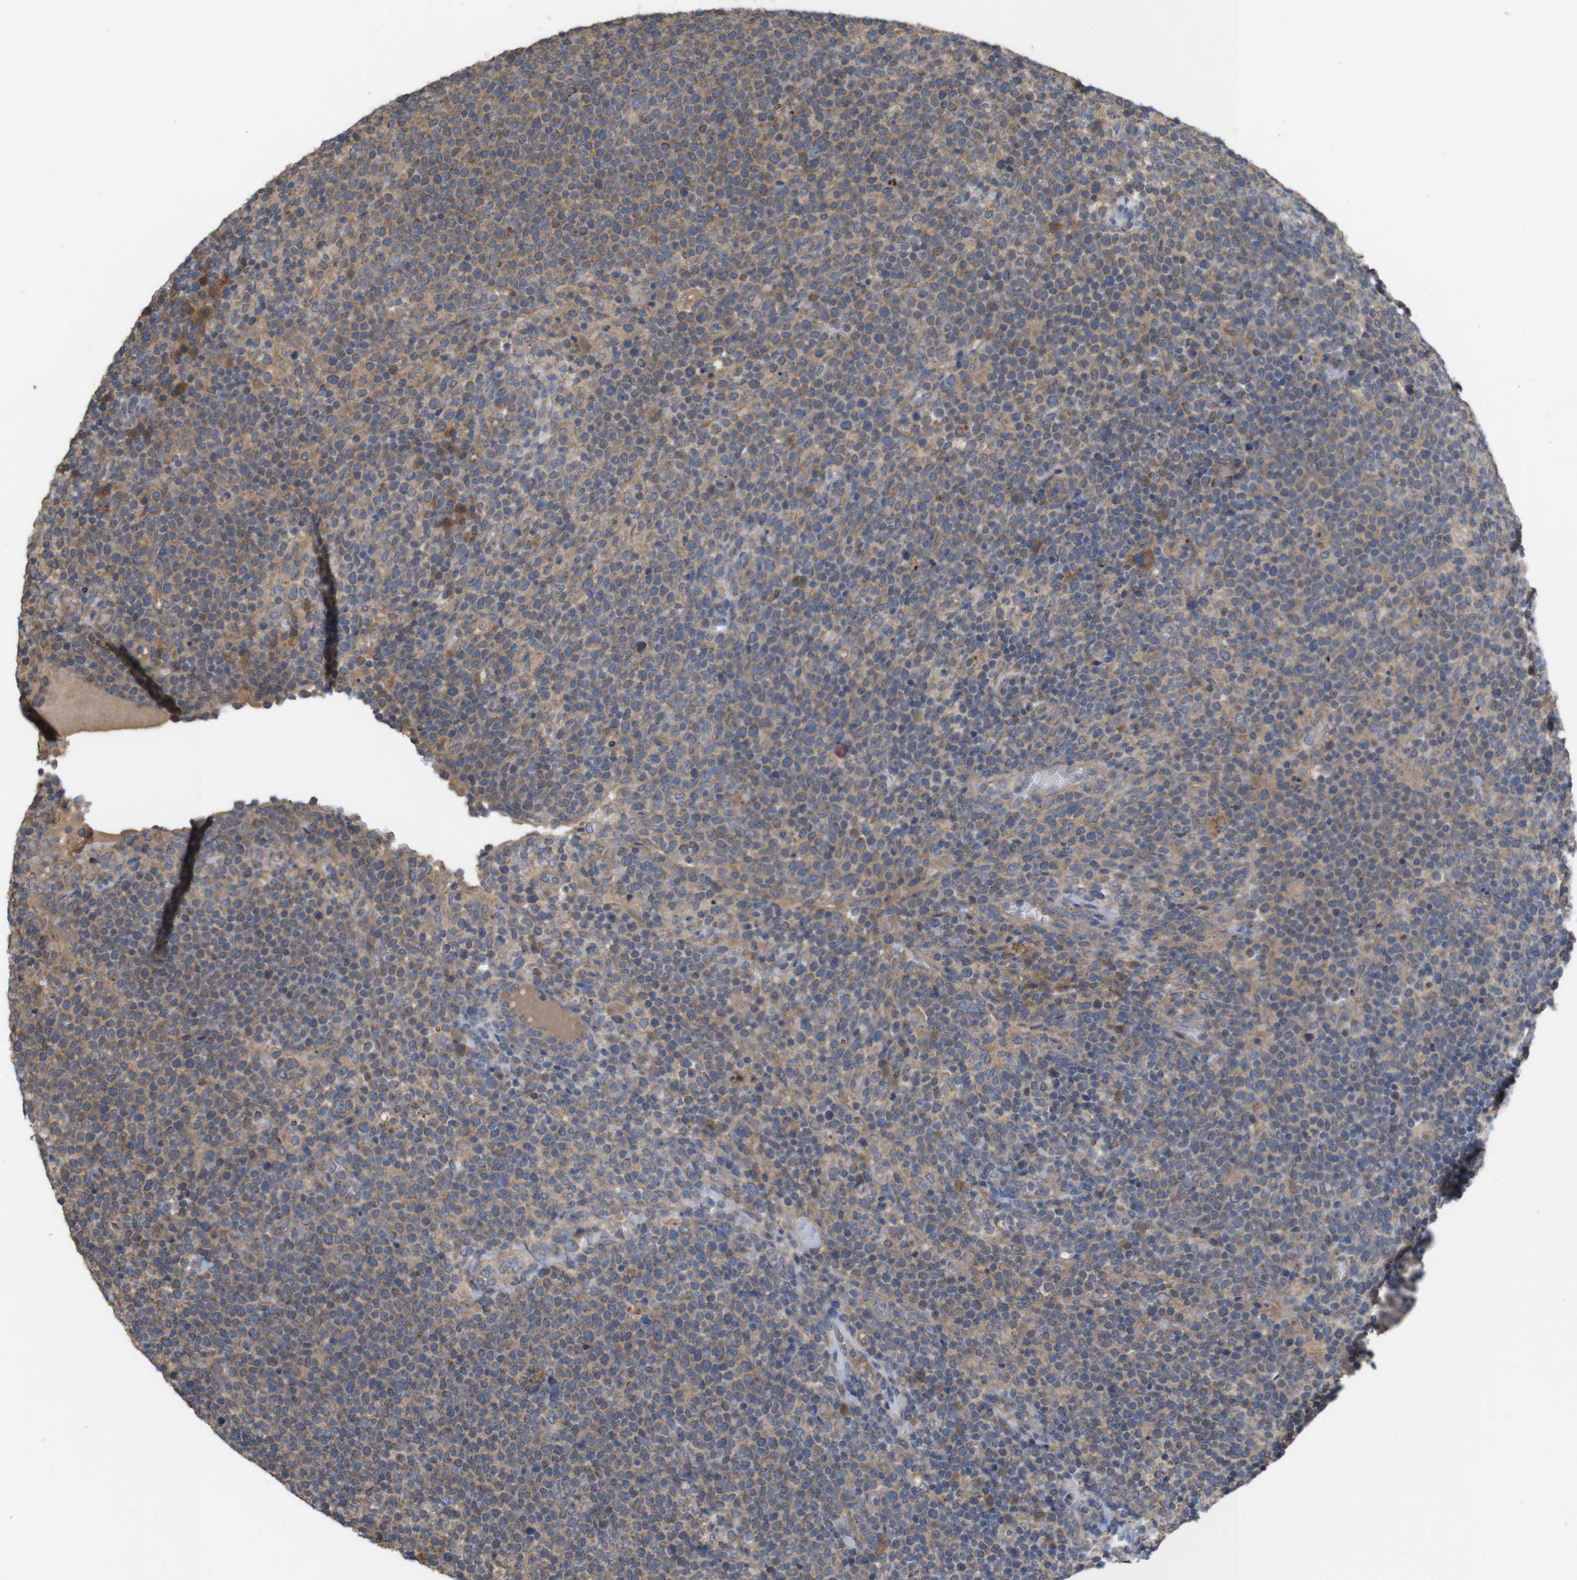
{"staining": {"intensity": "moderate", "quantity": ">75%", "location": "cytoplasmic/membranous"}, "tissue": "lymphoma", "cell_type": "Tumor cells", "image_type": "cancer", "snomed": [{"axis": "morphology", "description": "Malignant lymphoma, non-Hodgkin's type, High grade"}, {"axis": "topography", "description": "Lymph node"}], "caption": "Approximately >75% of tumor cells in high-grade malignant lymphoma, non-Hodgkin's type reveal moderate cytoplasmic/membranous protein positivity as visualized by brown immunohistochemical staining.", "gene": "KCNS3", "patient": {"sex": "male", "age": 61}}